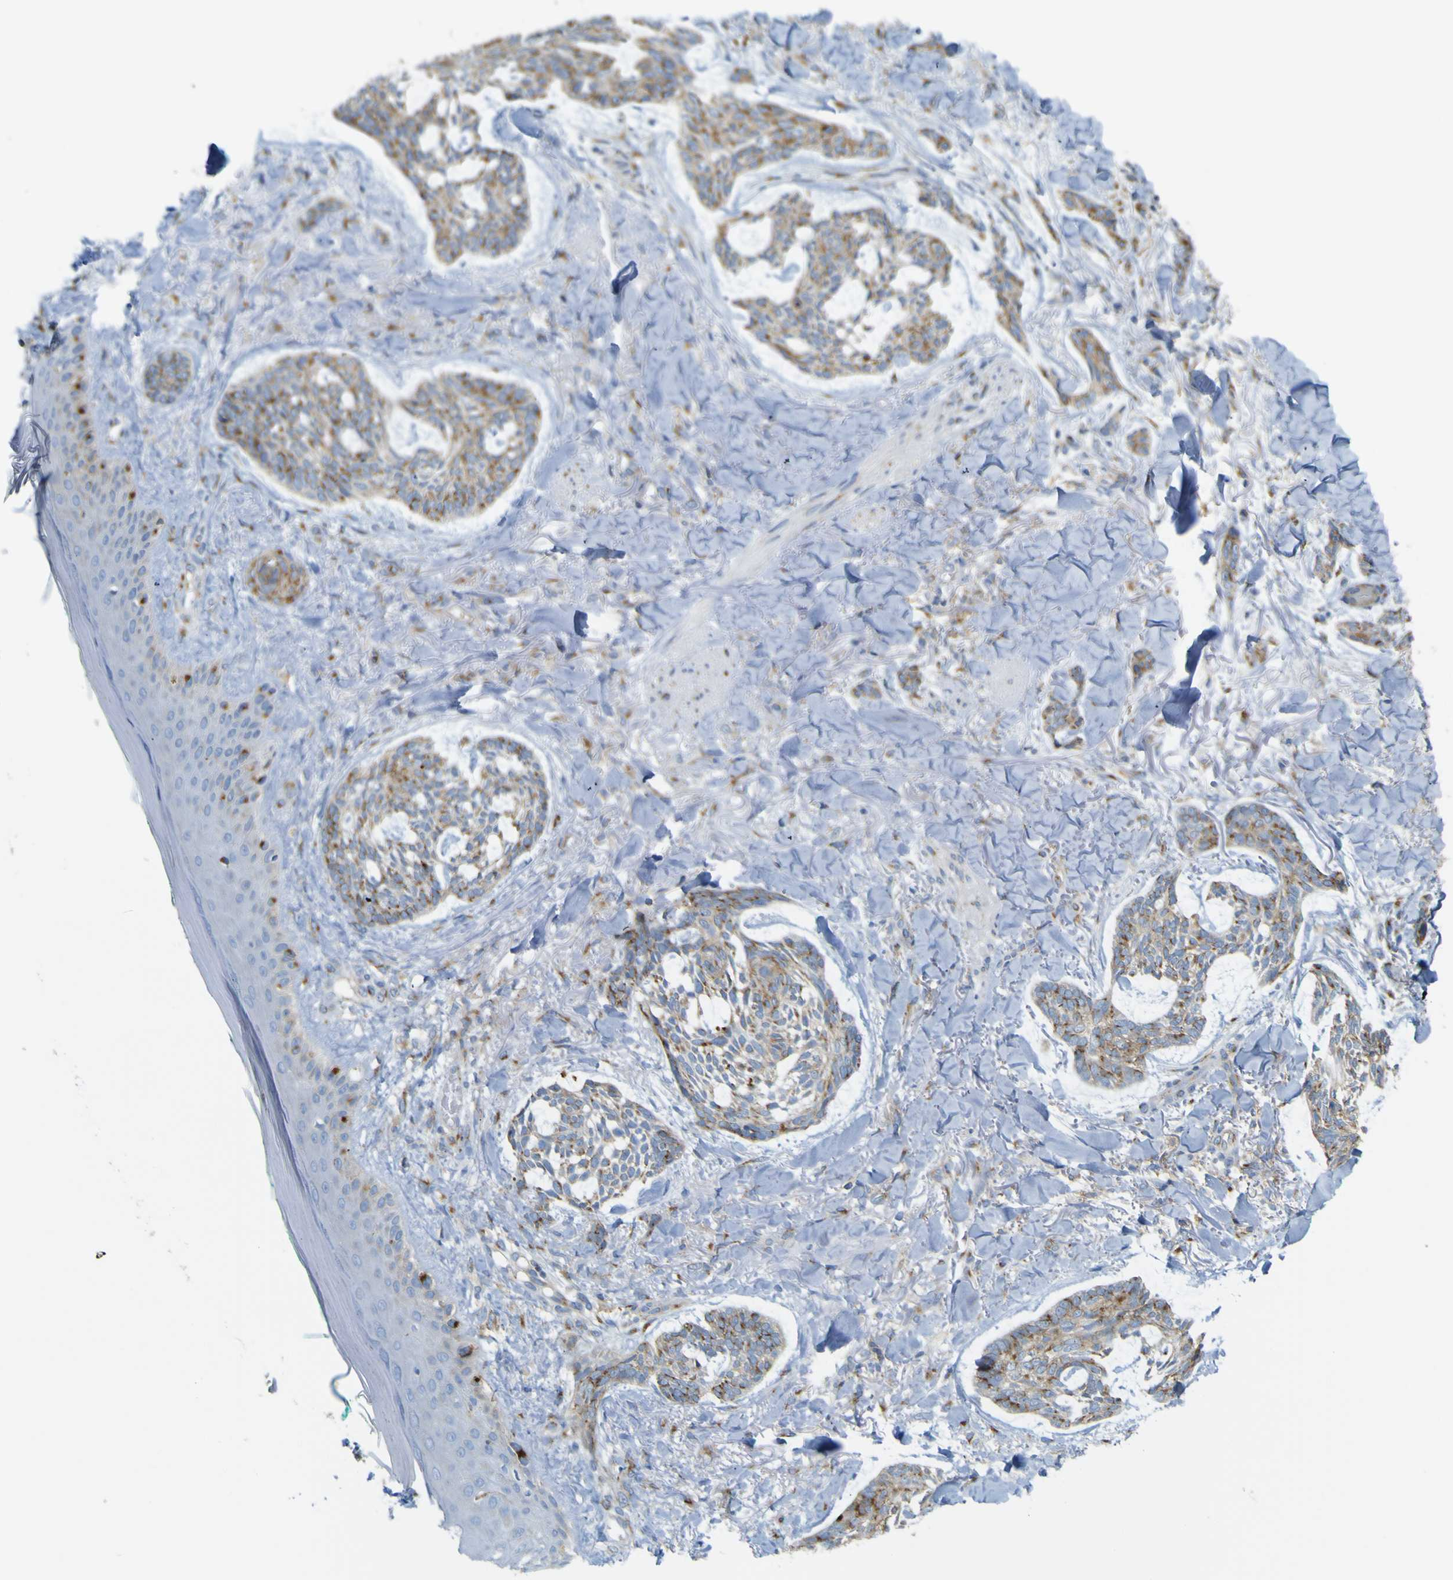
{"staining": {"intensity": "moderate", "quantity": ">75%", "location": "cytoplasmic/membranous"}, "tissue": "skin cancer", "cell_type": "Tumor cells", "image_type": "cancer", "snomed": [{"axis": "morphology", "description": "Basal cell carcinoma"}, {"axis": "topography", "description": "Skin"}], "caption": "An IHC photomicrograph of neoplastic tissue is shown. Protein staining in brown highlights moderate cytoplasmic/membranous positivity in skin cancer within tumor cells.", "gene": "IGF2R", "patient": {"sex": "male", "age": 43}}